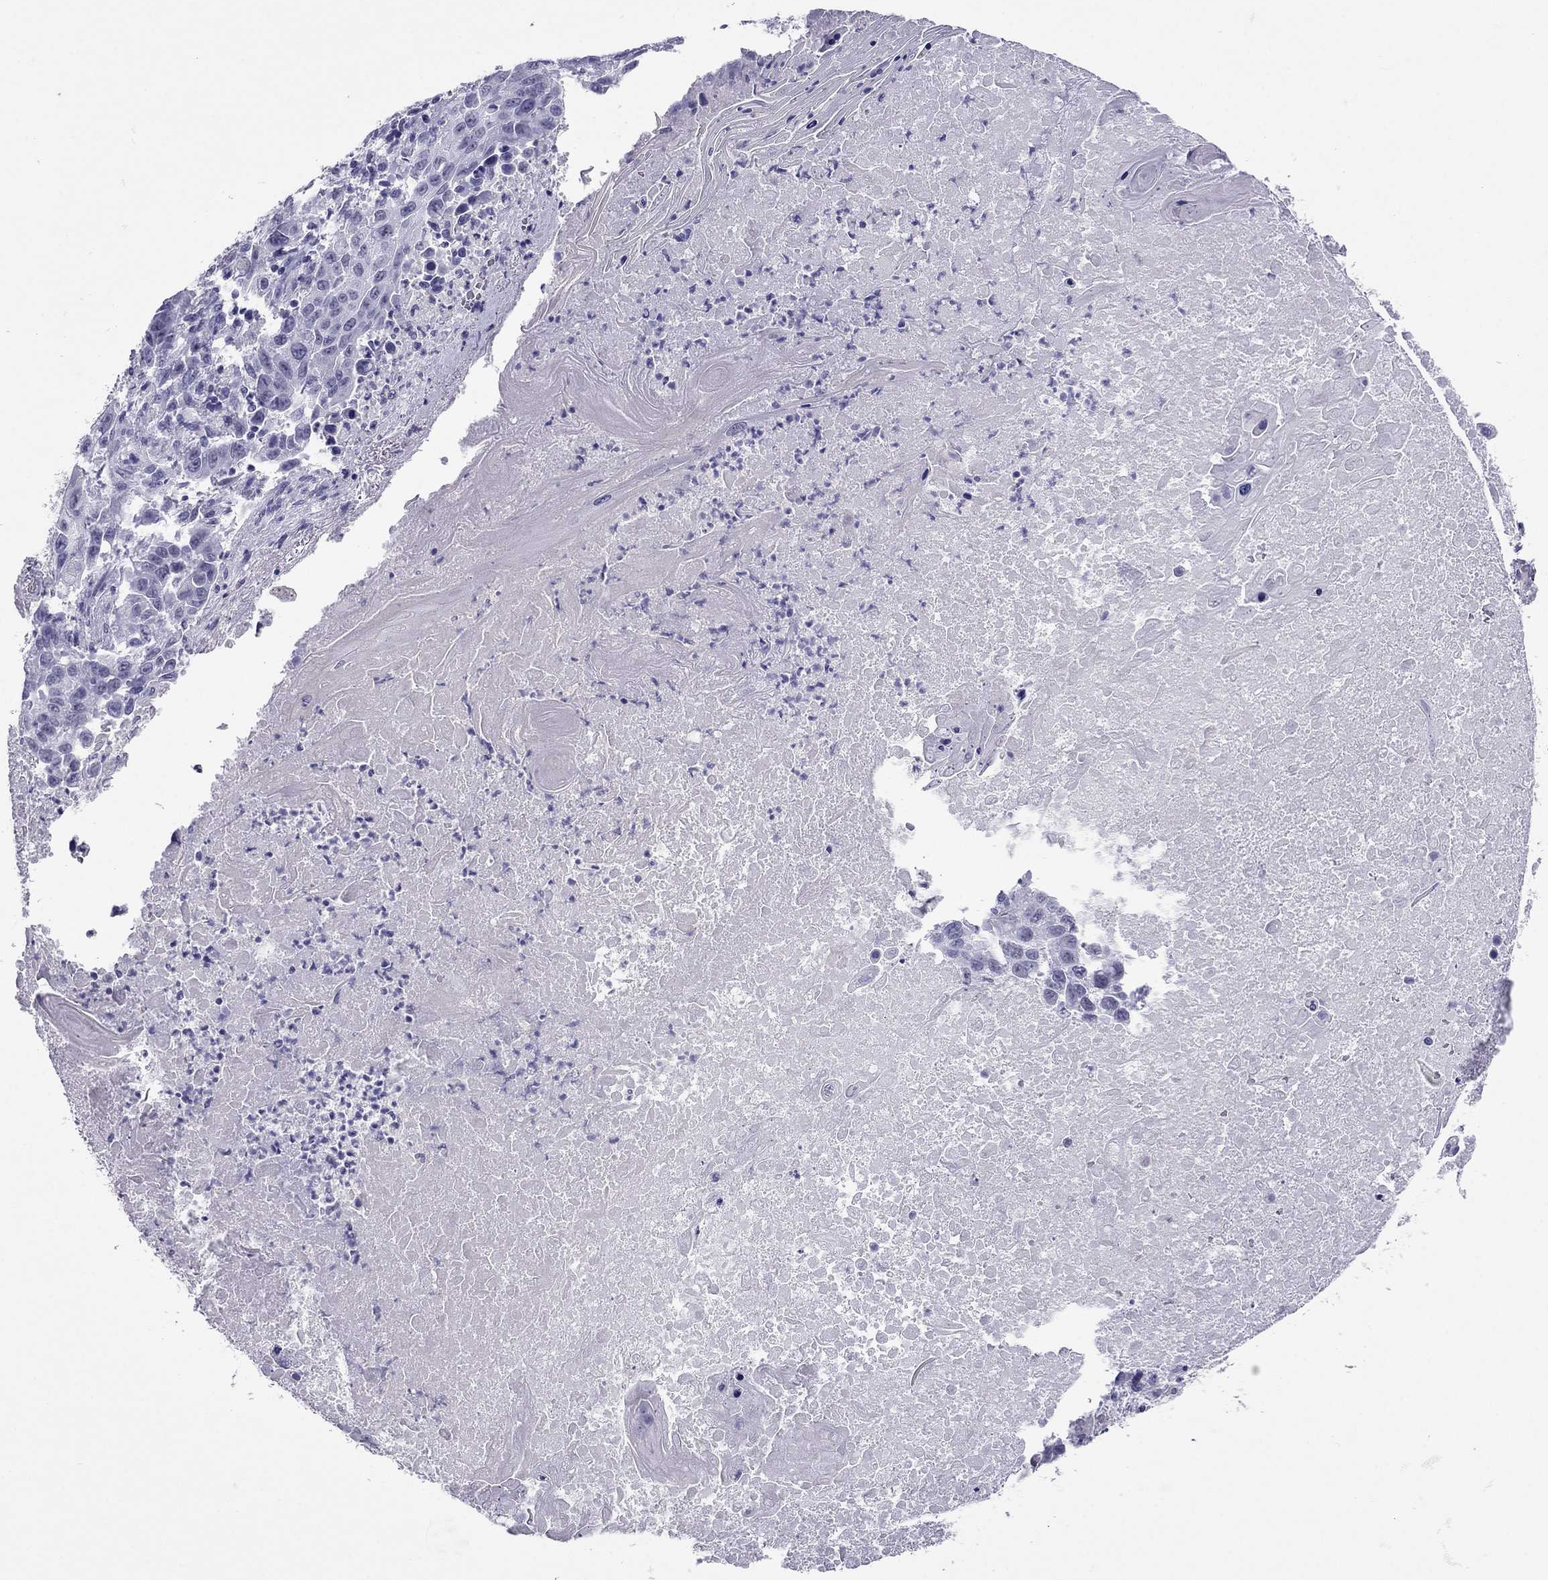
{"staining": {"intensity": "negative", "quantity": "none", "location": "none"}, "tissue": "lung cancer", "cell_type": "Tumor cells", "image_type": "cancer", "snomed": [{"axis": "morphology", "description": "Squamous cell carcinoma, NOS"}, {"axis": "topography", "description": "Lung"}], "caption": "Immunohistochemical staining of lung cancer exhibits no significant positivity in tumor cells.", "gene": "CROCC2", "patient": {"sex": "male", "age": 73}}